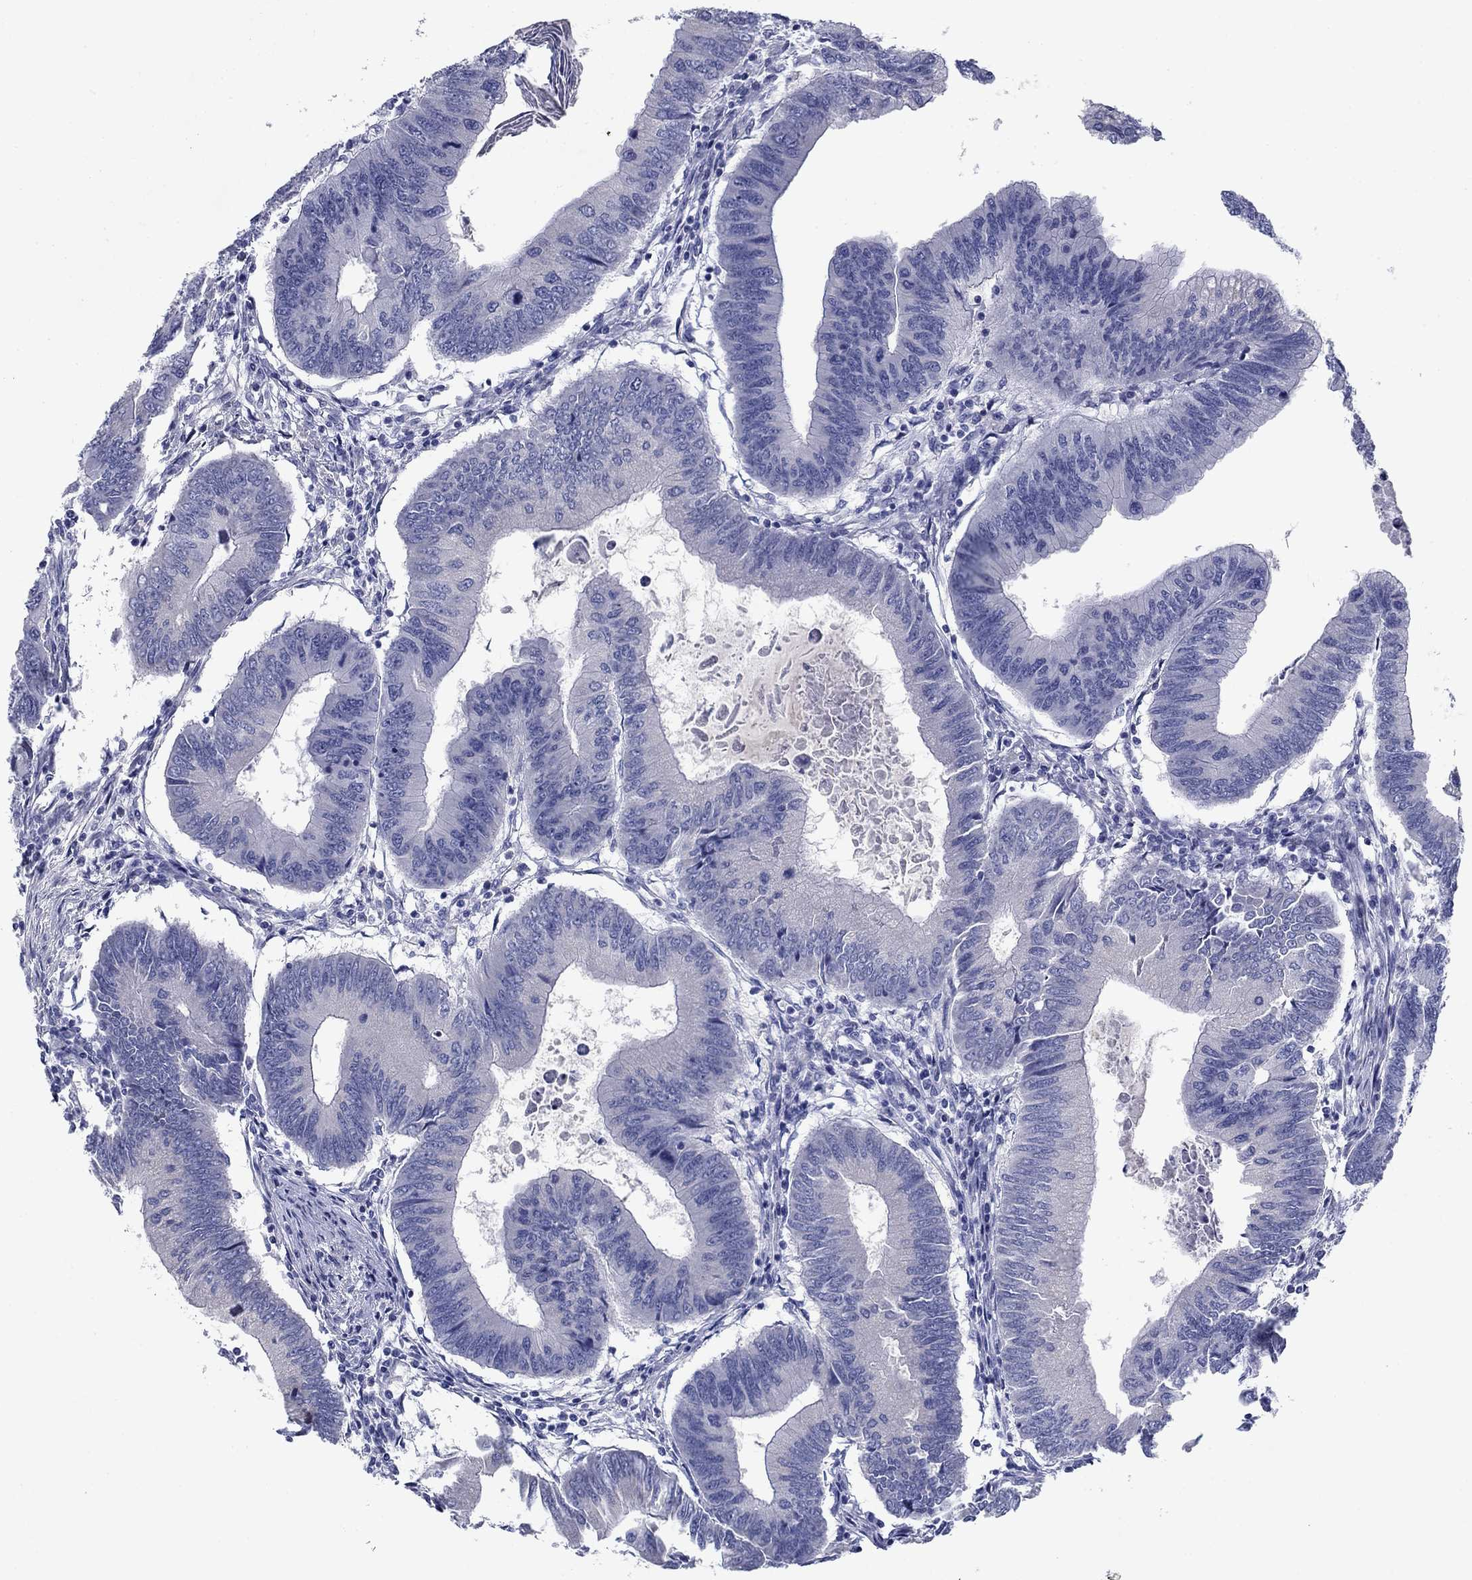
{"staining": {"intensity": "negative", "quantity": "none", "location": "none"}, "tissue": "colorectal cancer", "cell_type": "Tumor cells", "image_type": "cancer", "snomed": [{"axis": "morphology", "description": "Adenocarcinoma, NOS"}, {"axis": "topography", "description": "Colon"}], "caption": "Immunohistochemistry (IHC) photomicrograph of human colorectal cancer stained for a protein (brown), which reveals no expression in tumor cells.", "gene": "PRKCG", "patient": {"sex": "male", "age": 53}}